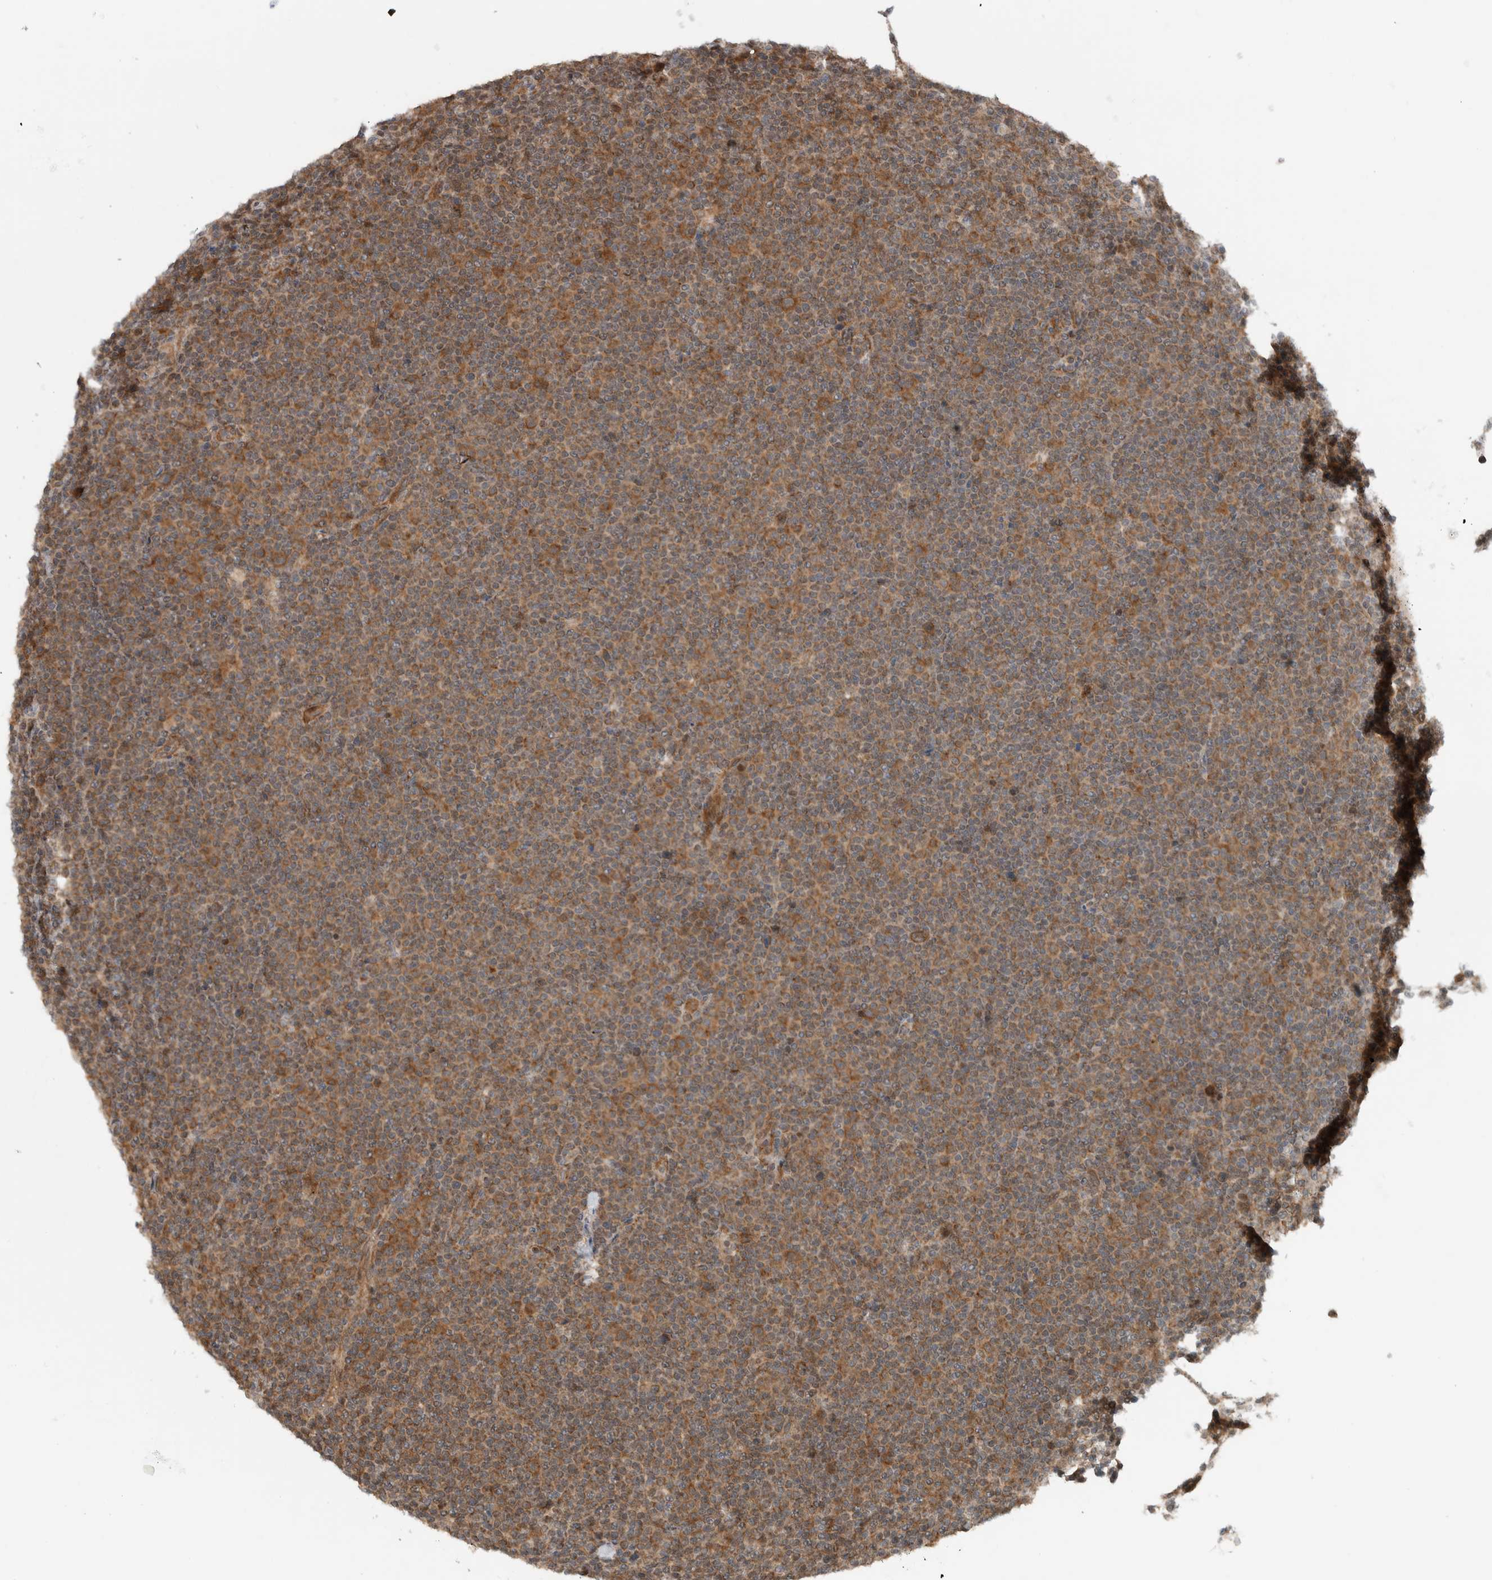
{"staining": {"intensity": "strong", "quantity": ">75%", "location": "cytoplasmic/membranous"}, "tissue": "lymphoma", "cell_type": "Tumor cells", "image_type": "cancer", "snomed": [{"axis": "morphology", "description": "Malignant lymphoma, non-Hodgkin's type, Low grade"}, {"axis": "topography", "description": "Lymph node"}], "caption": "The histopathology image exhibits staining of lymphoma, revealing strong cytoplasmic/membranous protein expression (brown color) within tumor cells.", "gene": "KLHL6", "patient": {"sex": "female", "age": 67}}